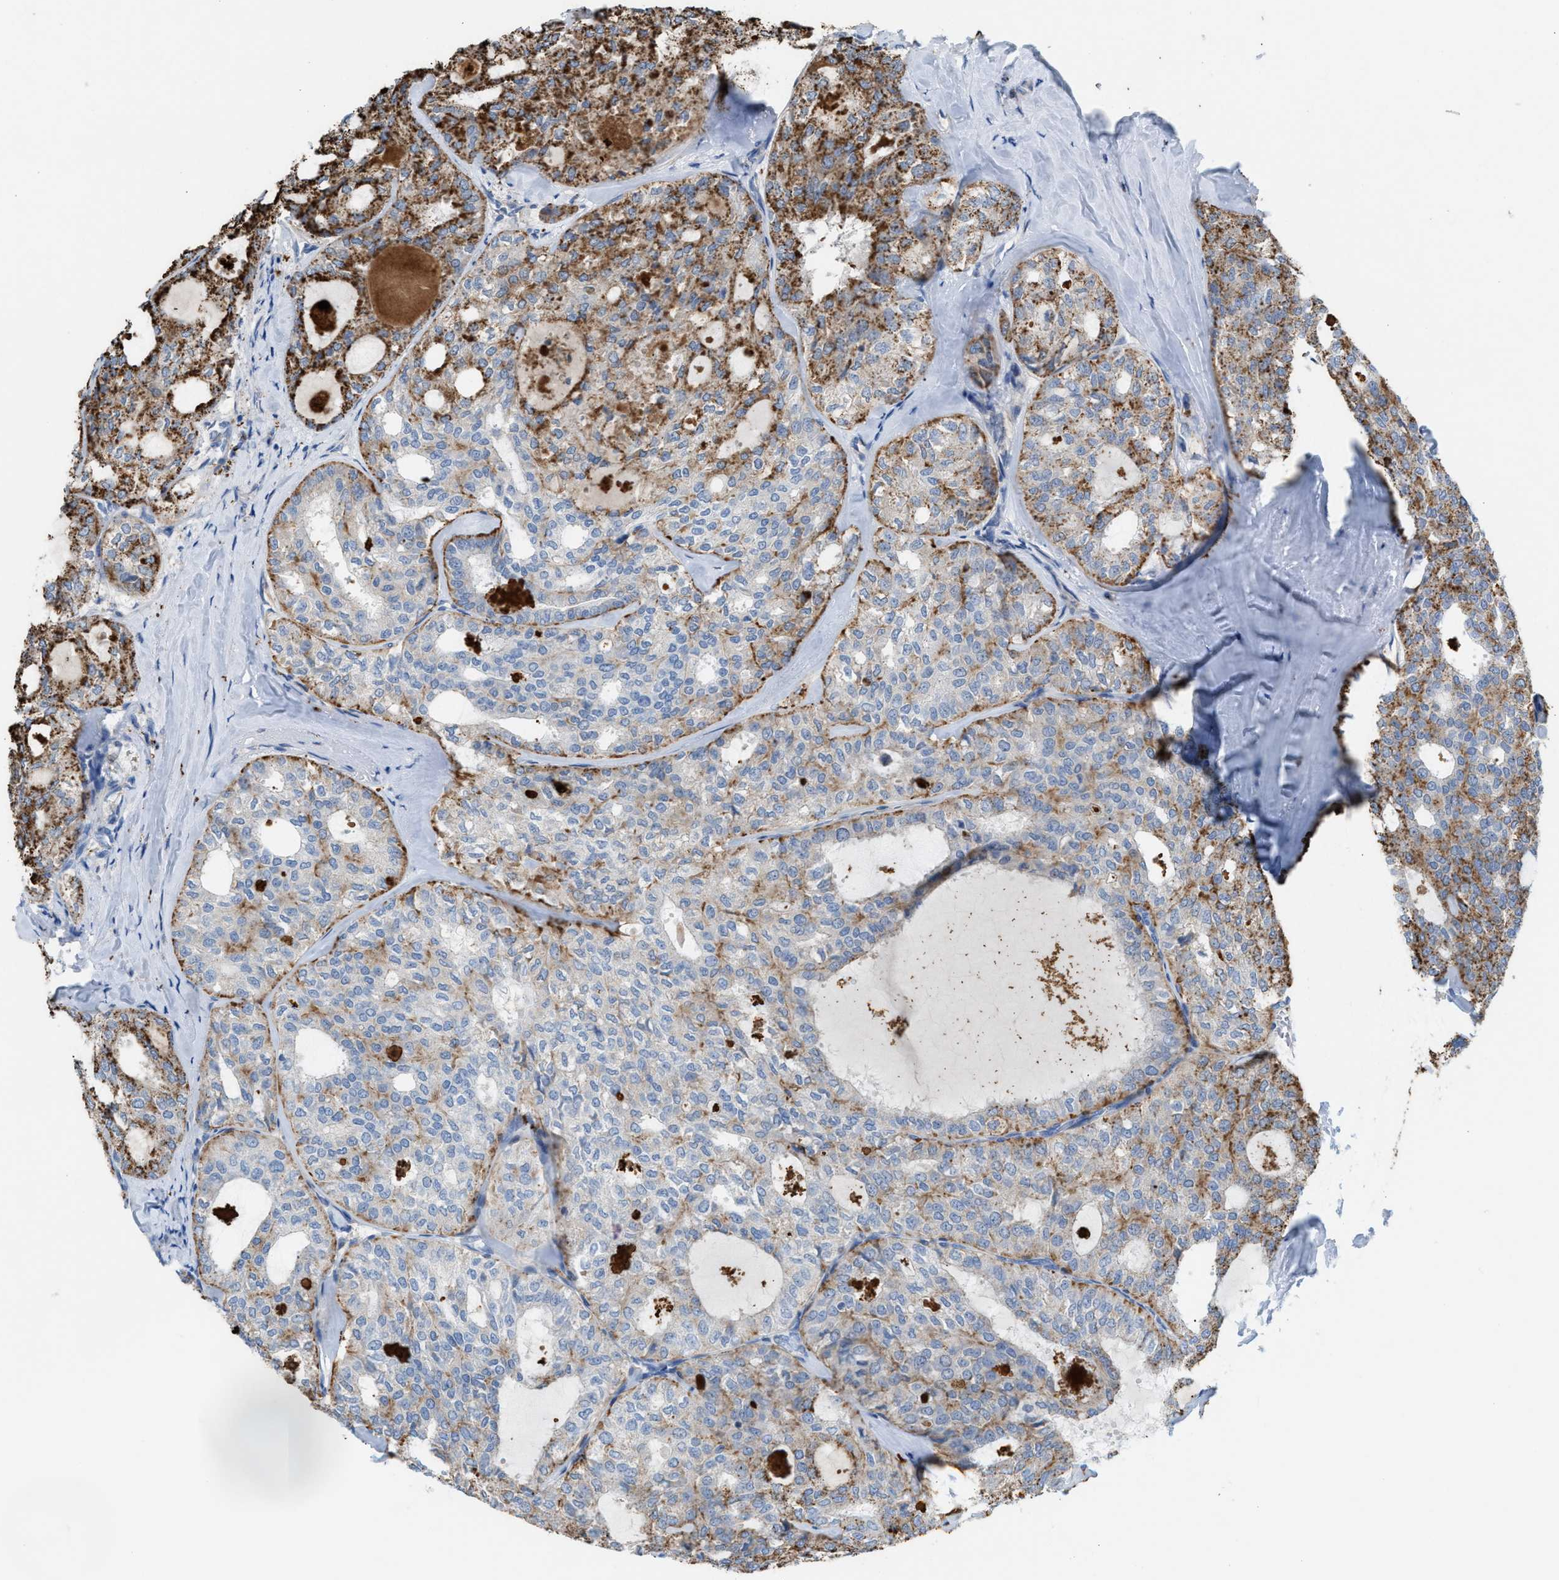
{"staining": {"intensity": "moderate", "quantity": "25%-75%", "location": "cytoplasmic/membranous"}, "tissue": "thyroid cancer", "cell_type": "Tumor cells", "image_type": "cancer", "snomed": [{"axis": "morphology", "description": "Follicular adenoma carcinoma, NOS"}, {"axis": "topography", "description": "Thyroid gland"}], "caption": "Immunohistochemical staining of thyroid follicular adenoma carcinoma reveals medium levels of moderate cytoplasmic/membranous positivity in about 25%-75% of tumor cells. (Brightfield microscopy of DAB IHC at high magnification).", "gene": "ASPA", "patient": {"sex": "male", "age": 75}}